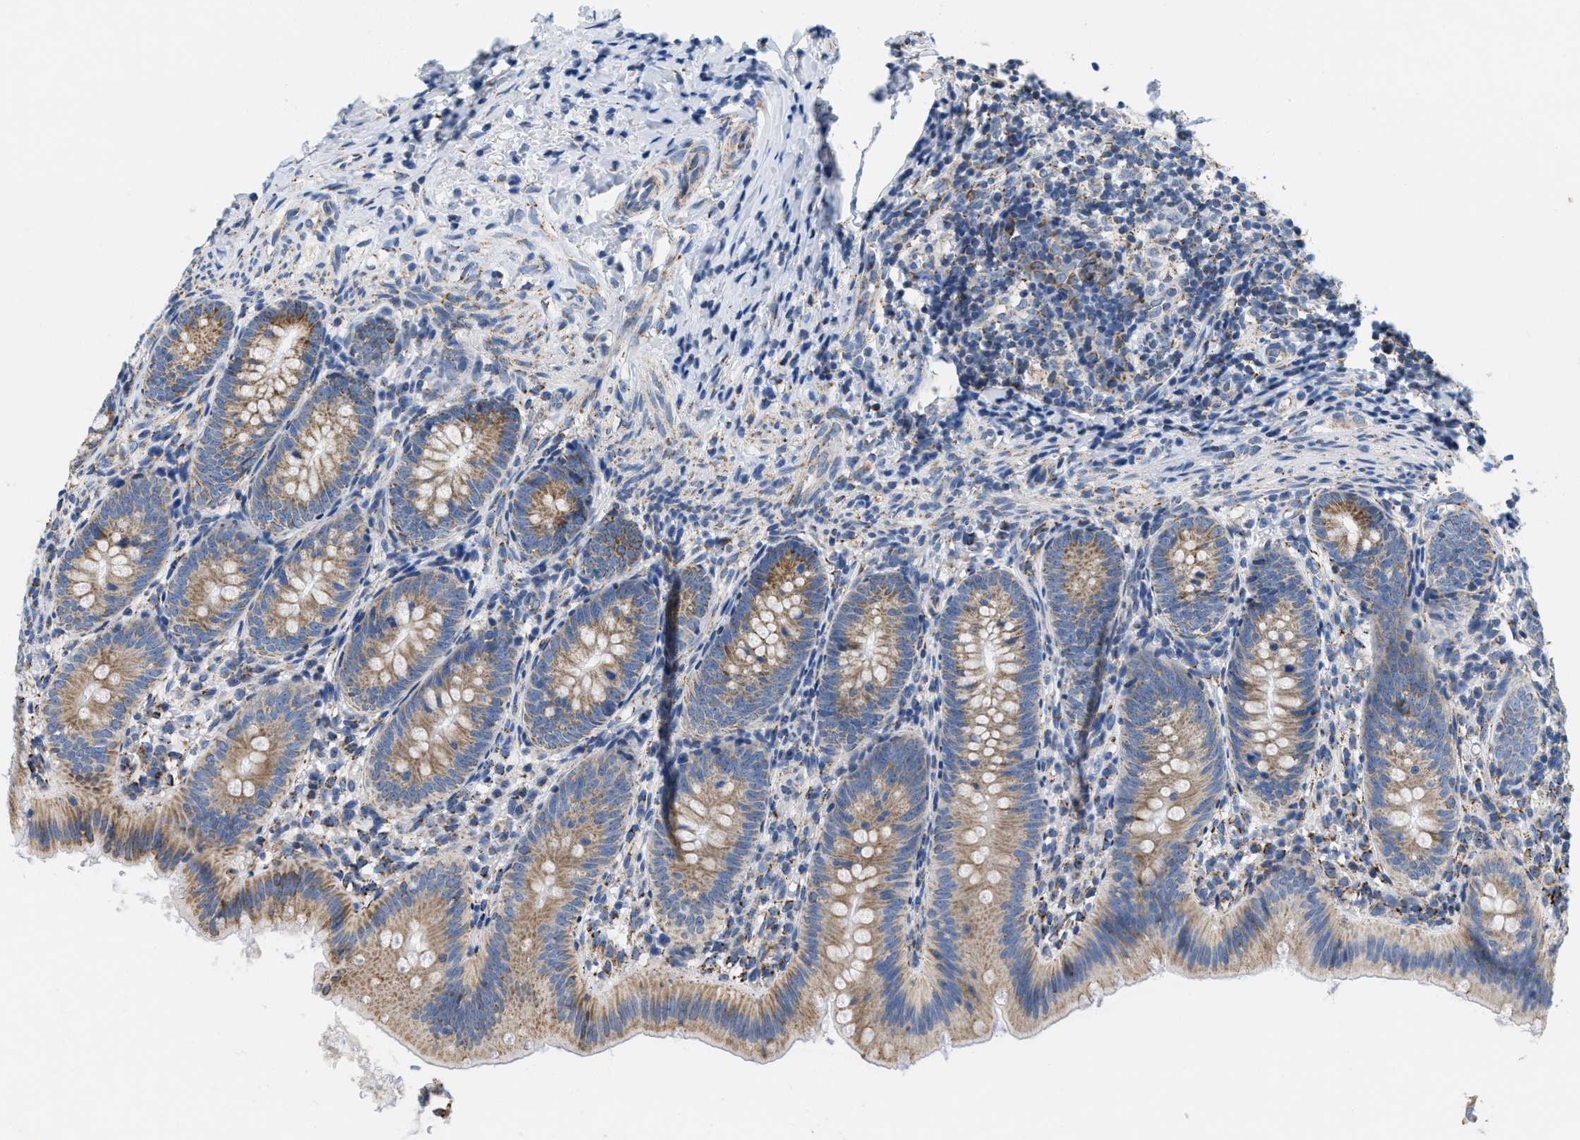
{"staining": {"intensity": "moderate", "quantity": "25%-75%", "location": "cytoplasmic/membranous"}, "tissue": "appendix", "cell_type": "Glandular cells", "image_type": "normal", "snomed": [{"axis": "morphology", "description": "Normal tissue, NOS"}, {"axis": "topography", "description": "Appendix"}], "caption": "Glandular cells display medium levels of moderate cytoplasmic/membranous staining in about 25%-75% of cells in normal human appendix. Immunohistochemistry stains the protein of interest in brown and the nuclei are stained blue.", "gene": "KCNJ5", "patient": {"sex": "male", "age": 1}}